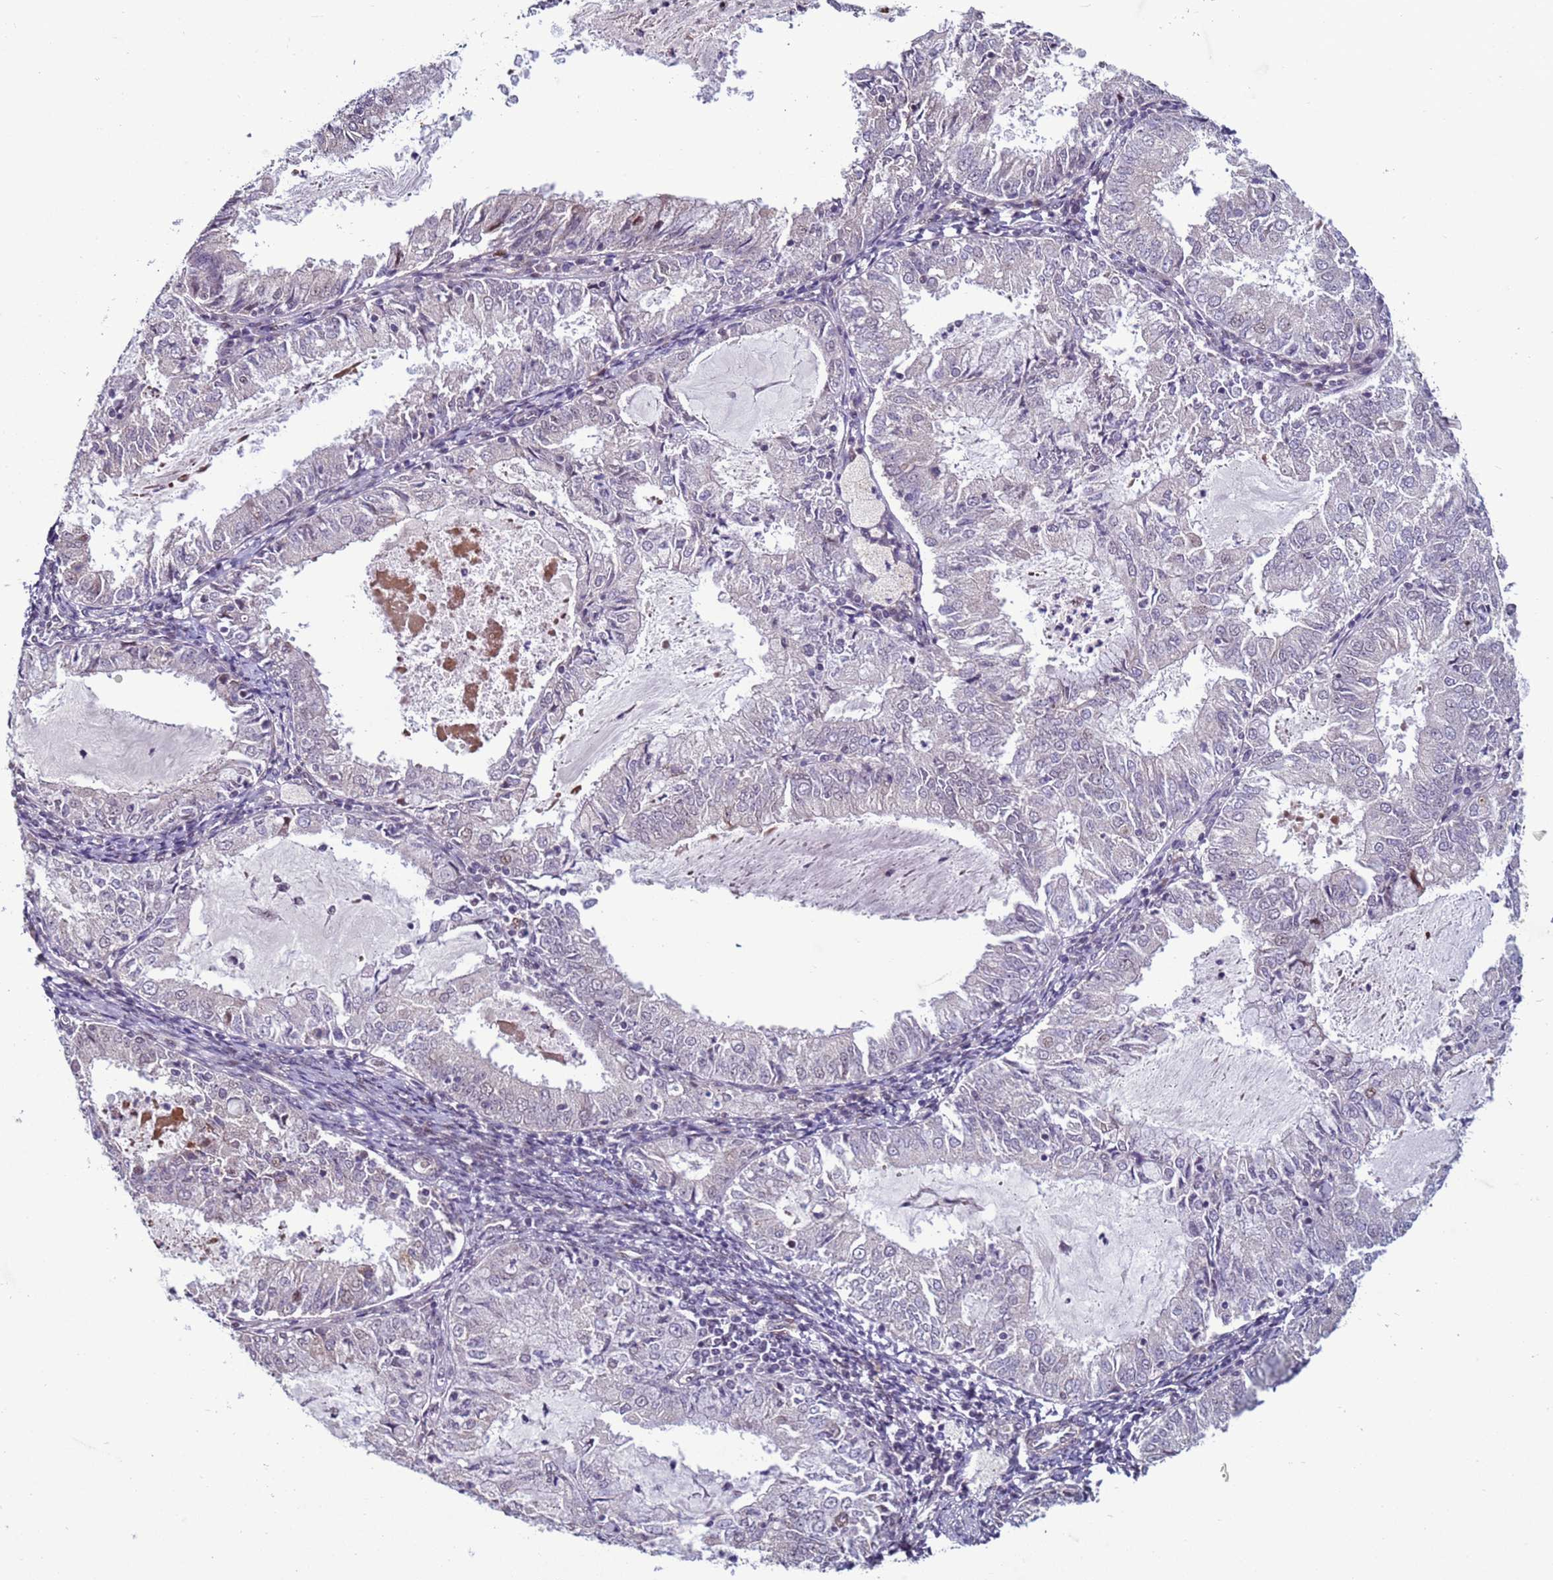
{"staining": {"intensity": "weak", "quantity": "<25%", "location": "nuclear"}, "tissue": "endometrial cancer", "cell_type": "Tumor cells", "image_type": "cancer", "snomed": [{"axis": "morphology", "description": "Adenocarcinoma, NOS"}, {"axis": "topography", "description": "Endometrium"}], "caption": "IHC image of neoplastic tissue: adenocarcinoma (endometrial) stained with DAB reveals no significant protein positivity in tumor cells. (DAB IHC, high magnification).", "gene": "SHC3", "patient": {"sex": "female", "age": 57}}